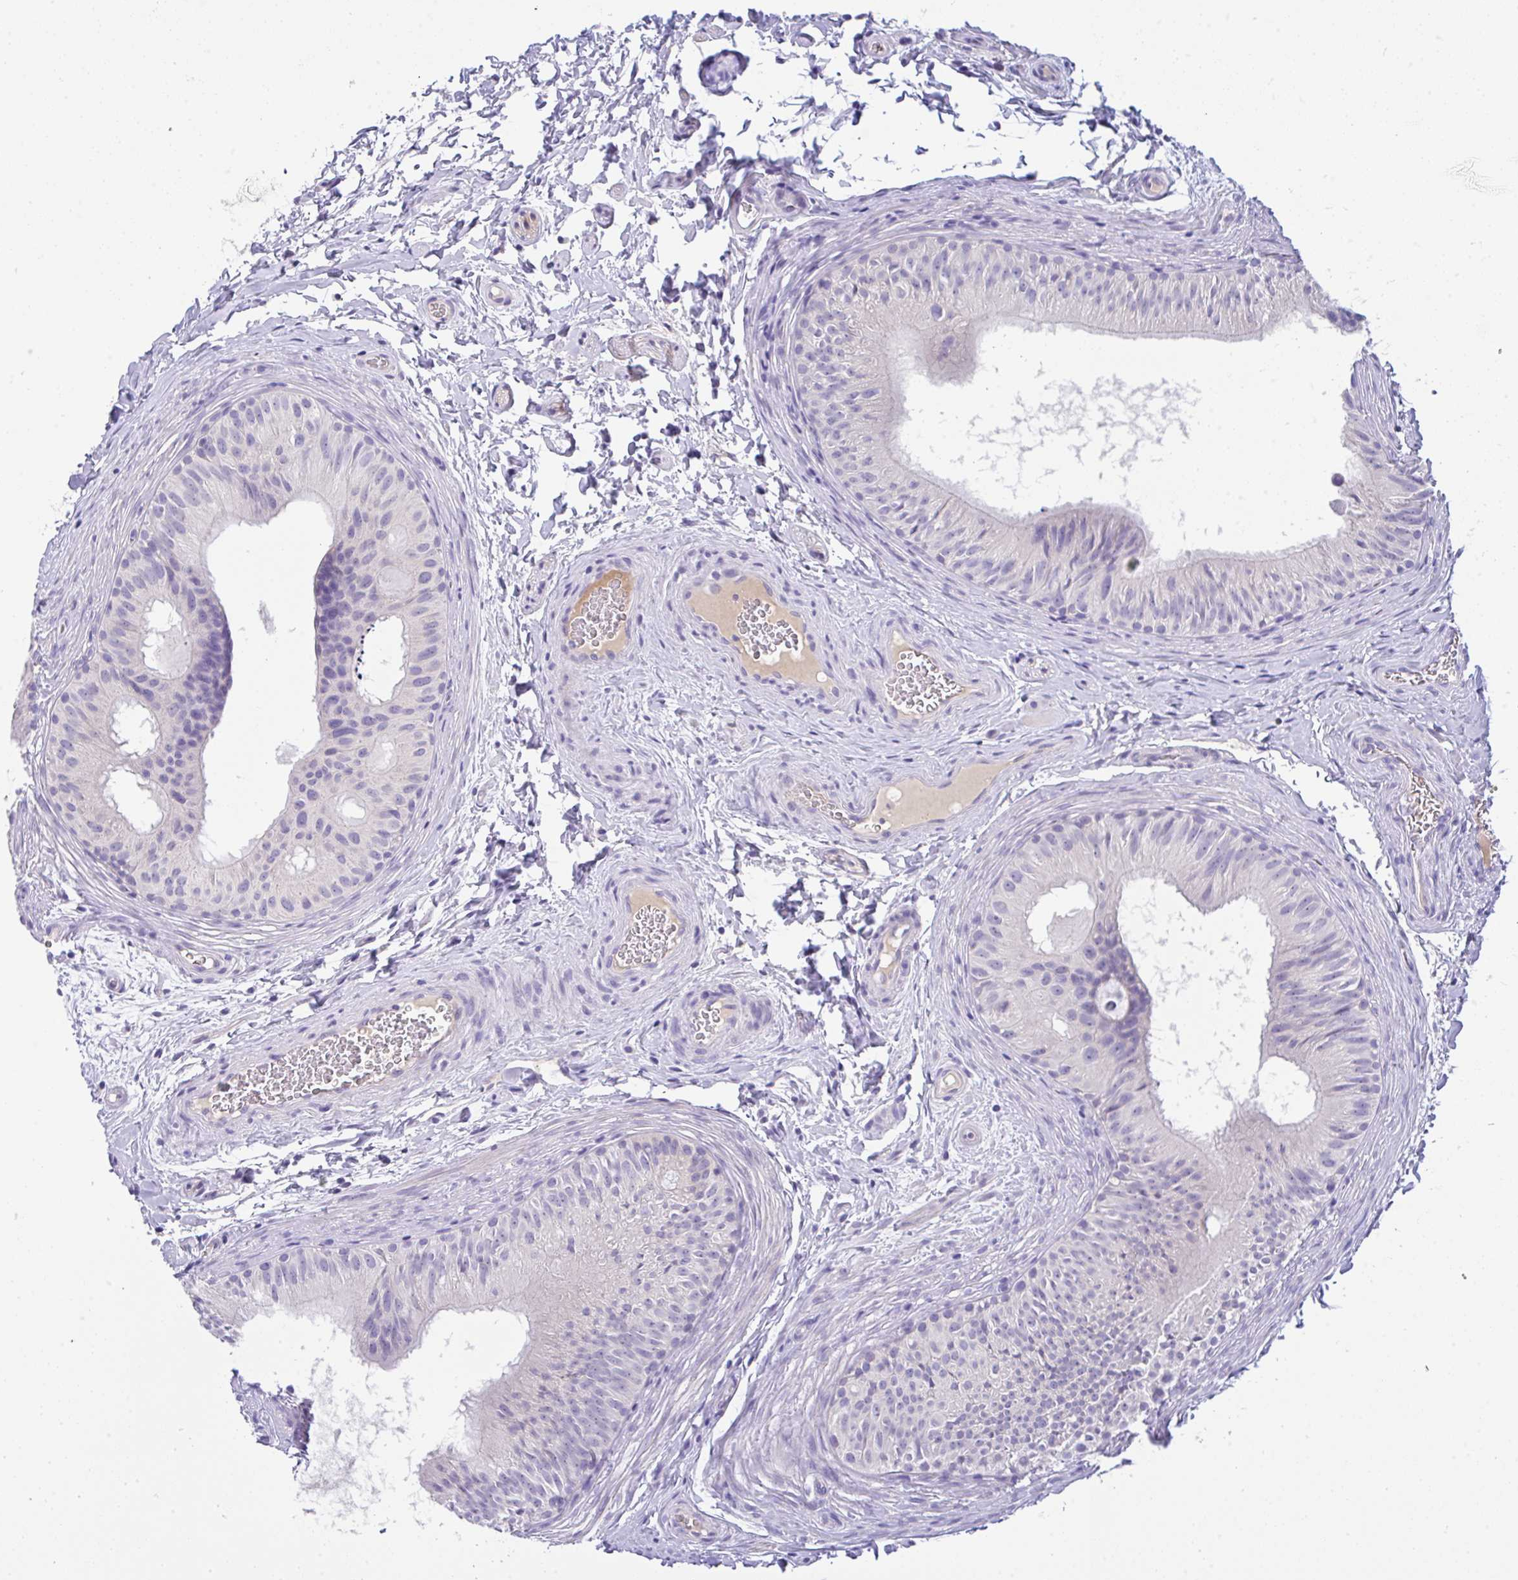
{"staining": {"intensity": "negative", "quantity": "none", "location": "none"}, "tissue": "epididymis", "cell_type": "Glandular cells", "image_type": "normal", "snomed": [{"axis": "morphology", "description": "Normal tissue, NOS"}, {"axis": "topography", "description": "Epididymis"}], "caption": "Glandular cells are negative for brown protein staining in benign epididymis.", "gene": "SERPINE3", "patient": {"sex": "male", "age": 24}}